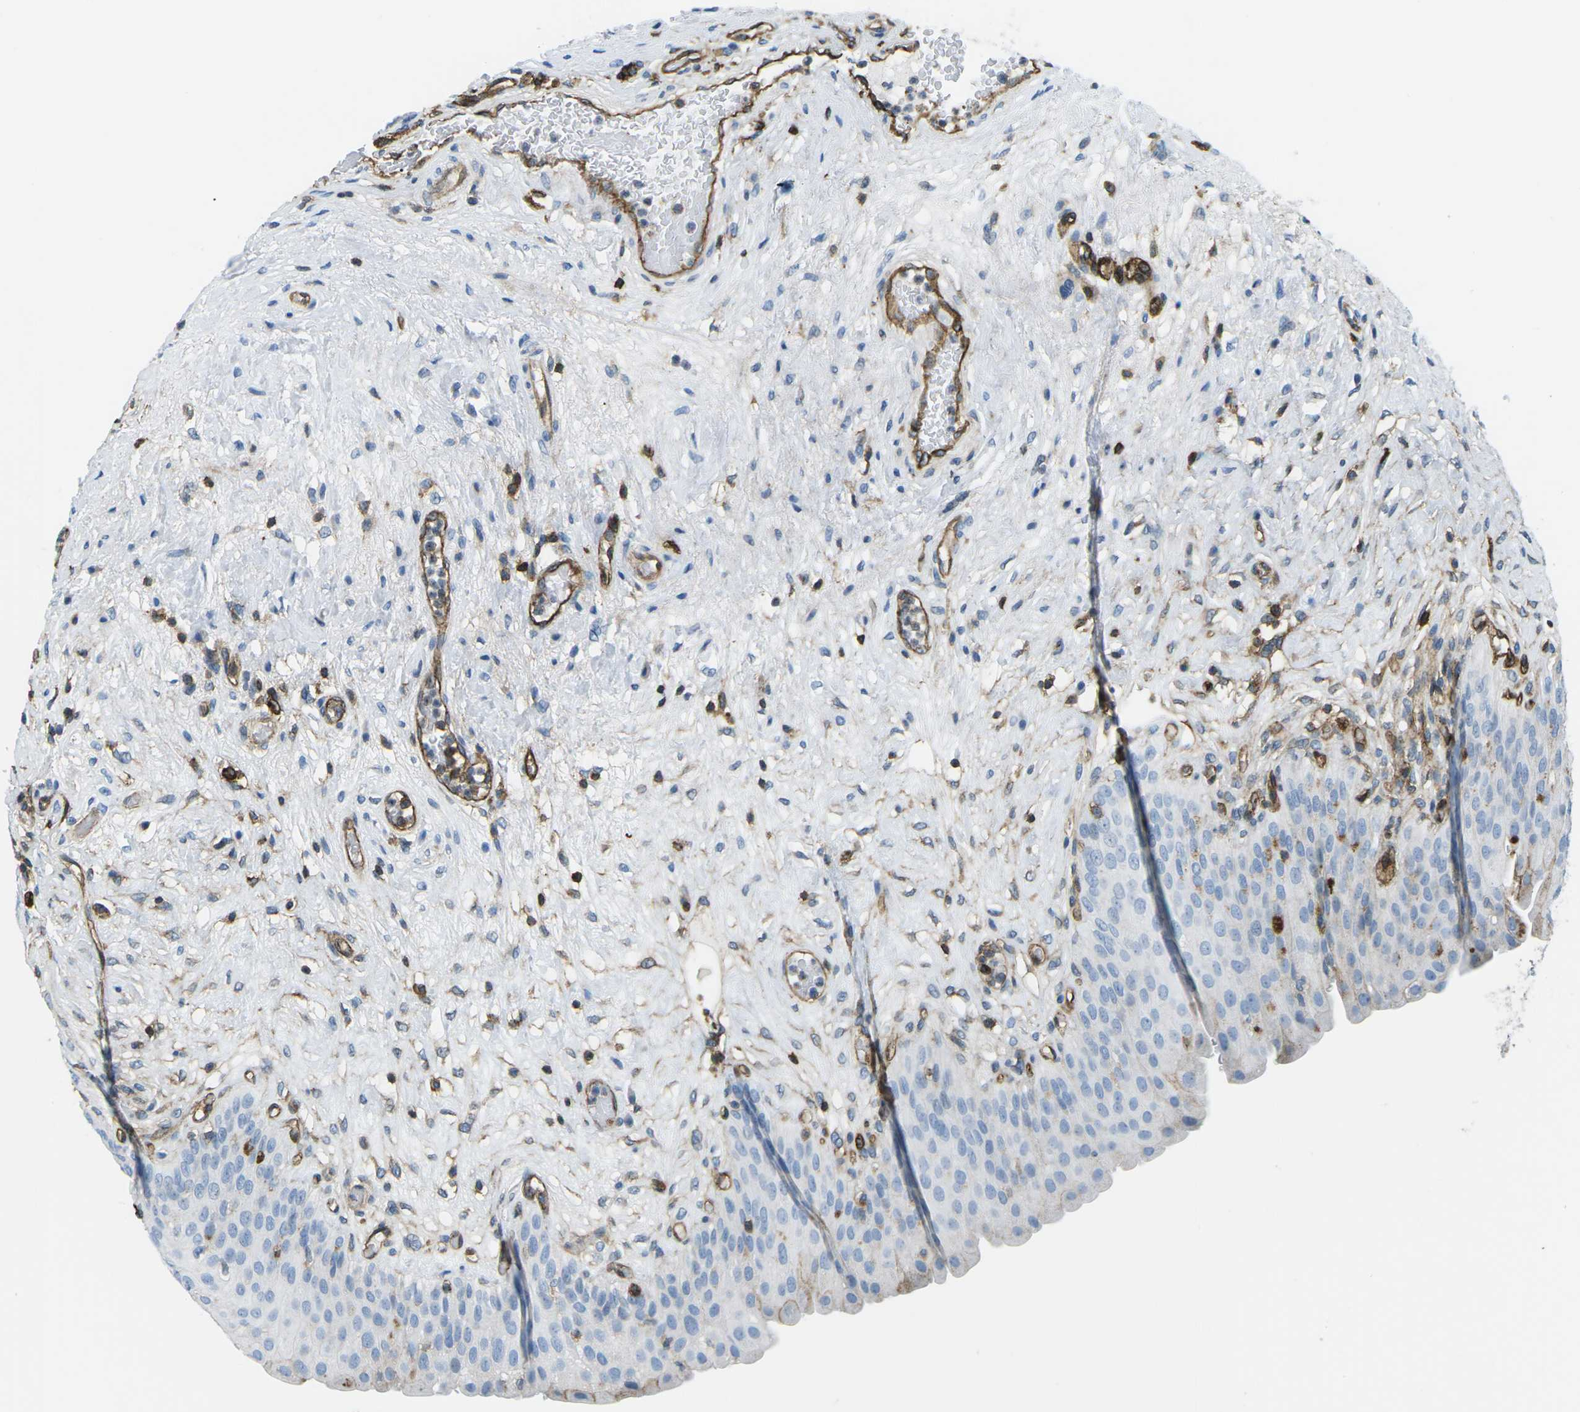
{"staining": {"intensity": "strong", "quantity": "25%-75%", "location": "cytoplasmic/membranous"}, "tissue": "urinary bladder", "cell_type": "Urothelial cells", "image_type": "normal", "snomed": [{"axis": "morphology", "description": "Normal tissue, NOS"}, {"axis": "topography", "description": "Urinary bladder"}], "caption": "Strong cytoplasmic/membranous positivity for a protein is present in about 25%-75% of urothelial cells of normal urinary bladder using immunohistochemistry.", "gene": "HLA", "patient": {"sex": "male", "age": 46}}